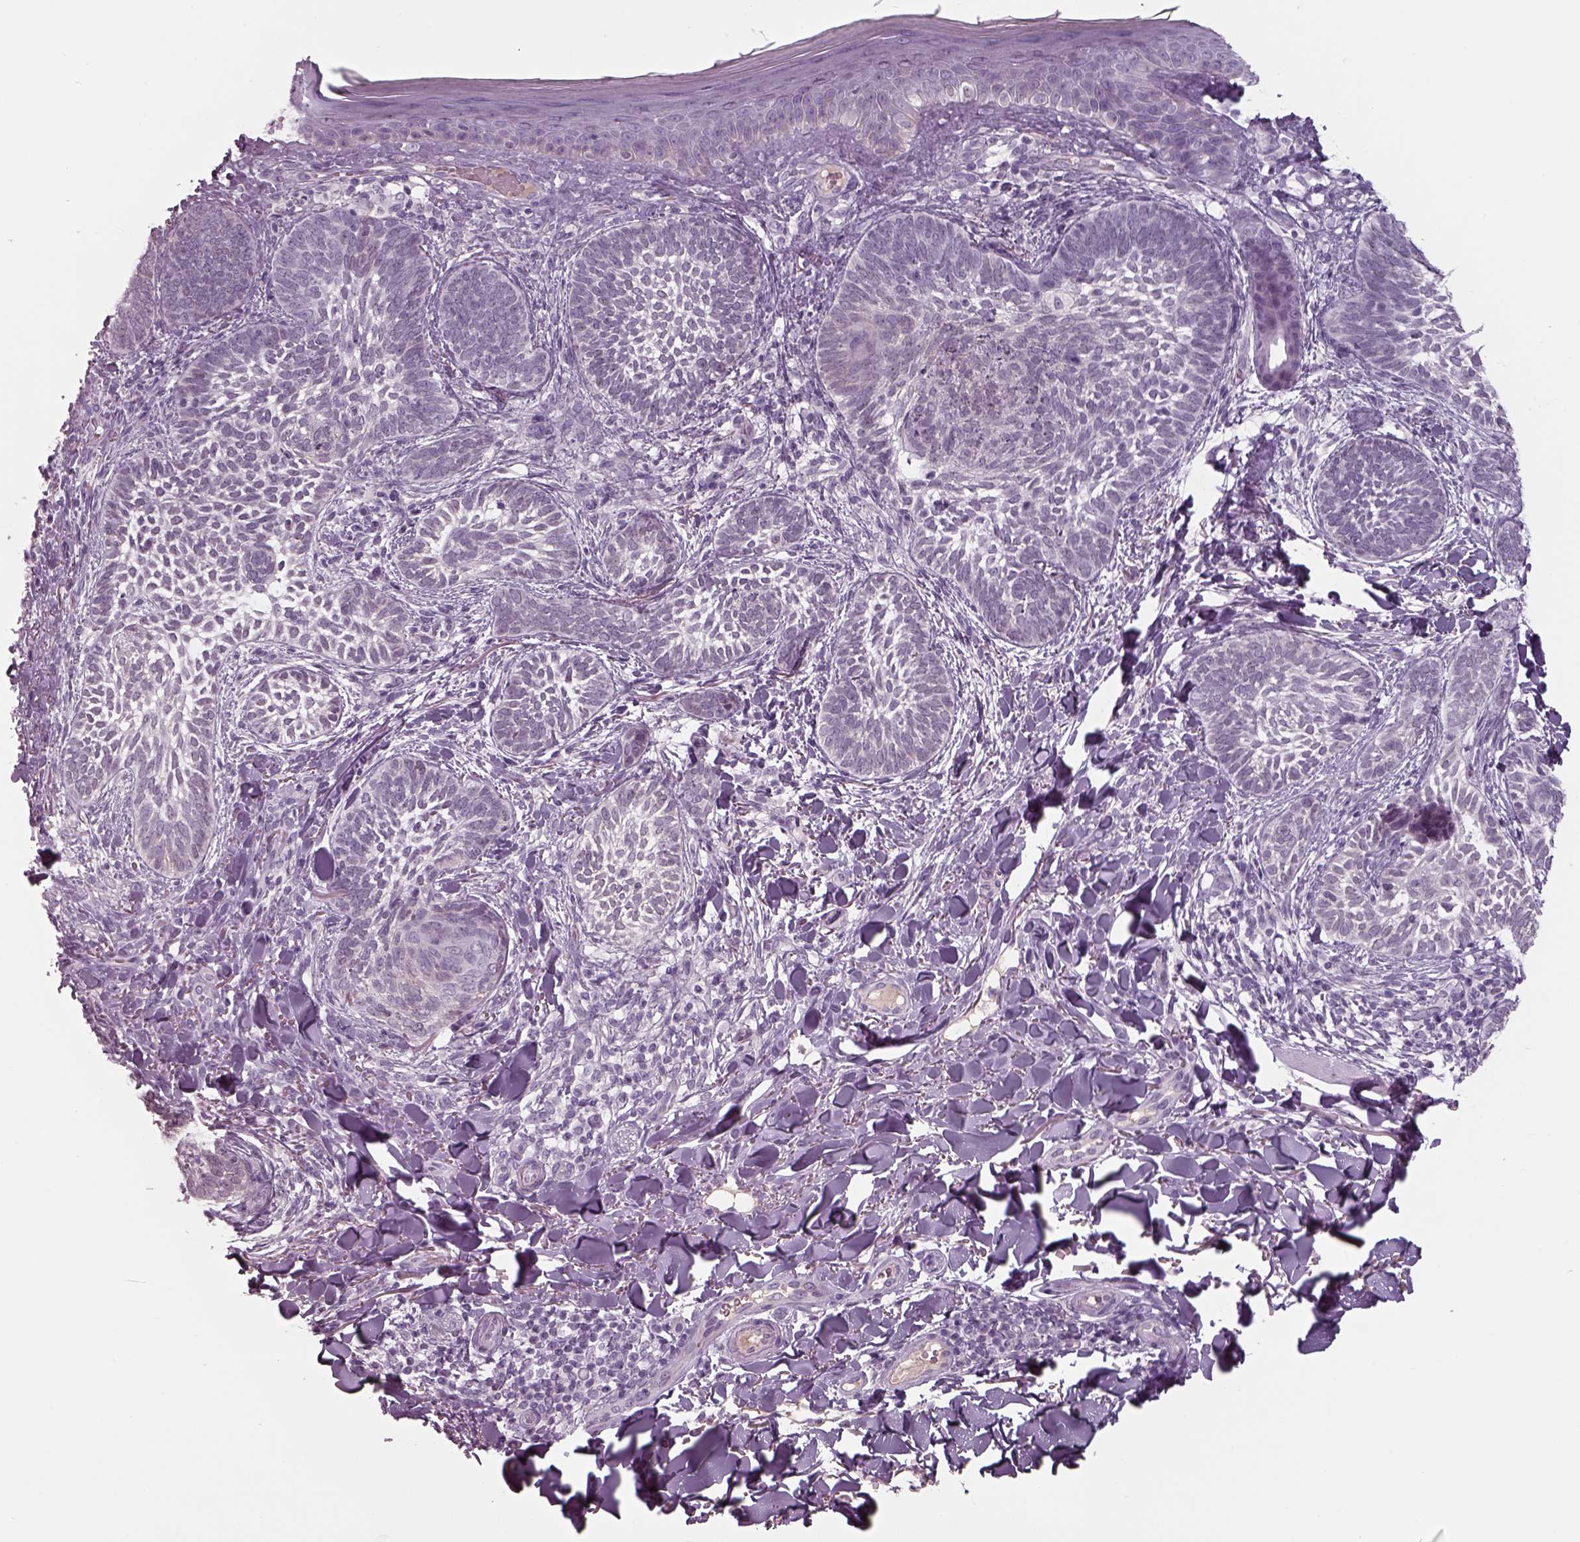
{"staining": {"intensity": "negative", "quantity": "none", "location": "none"}, "tissue": "skin cancer", "cell_type": "Tumor cells", "image_type": "cancer", "snomed": [{"axis": "morphology", "description": "Normal tissue, NOS"}, {"axis": "morphology", "description": "Basal cell carcinoma"}, {"axis": "topography", "description": "Skin"}], "caption": "Immunohistochemistry (IHC) photomicrograph of neoplastic tissue: human skin cancer (basal cell carcinoma) stained with DAB (3,3'-diaminobenzidine) reveals no significant protein positivity in tumor cells. The staining was performed using DAB (3,3'-diaminobenzidine) to visualize the protein expression in brown, while the nuclei were stained in blue with hematoxylin (Magnification: 20x).", "gene": "SEPTIN14", "patient": {"sex": "male", "age": 46}}